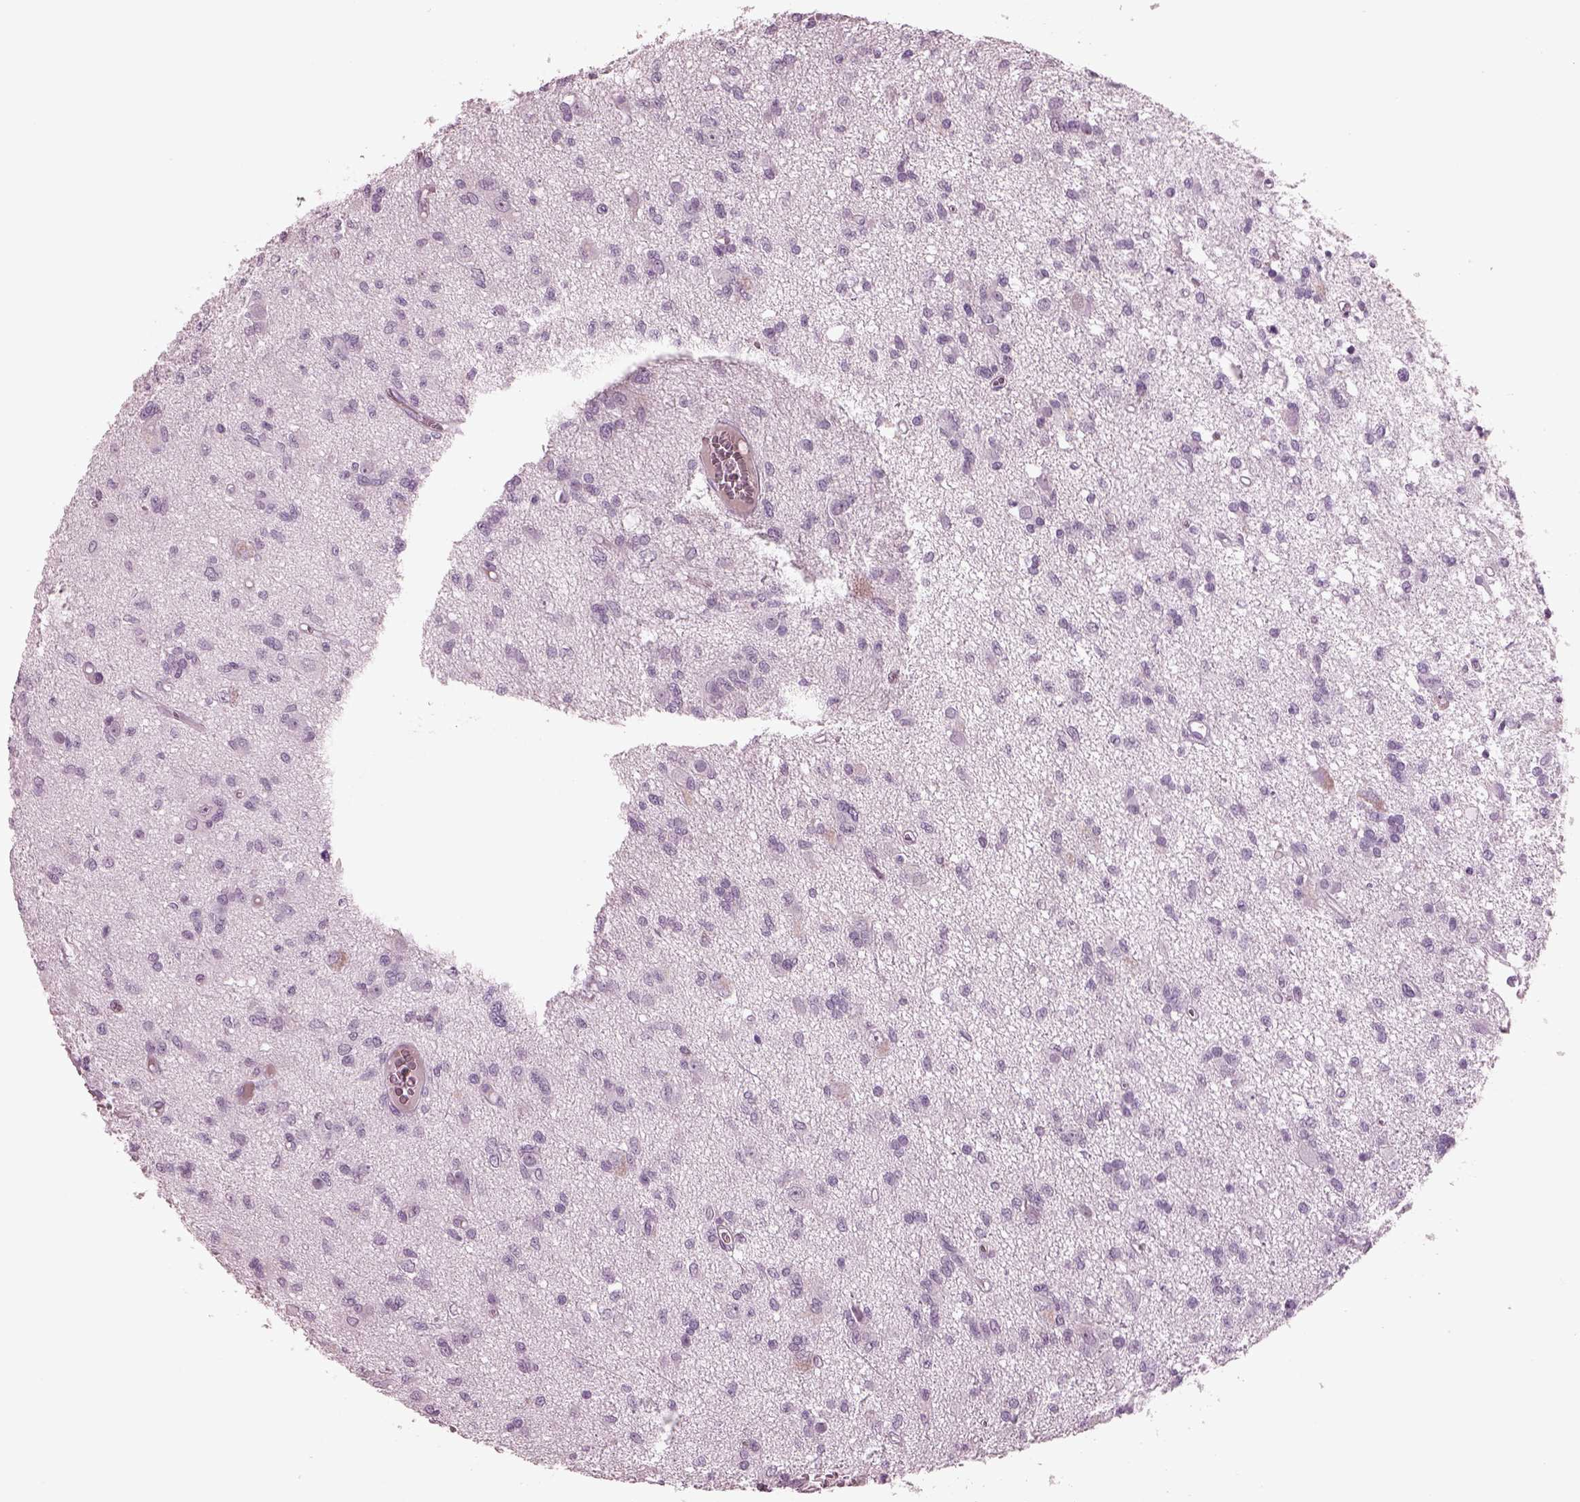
{"staining": {"intensity": "negative", "quantity": "none", "location": "none"}, "tissue": "glioma", "cell_type": "Tumor cells", "image_type": "cancer", "snomed": [{"axis": "morphology", "description": "Glioma, malignant, Low grade"}, {"axis": "topography", "description": "Brain"}], "caption": "This micrograph is of glioma stained with immunohistochemistry (IHC) to label a protein in brown with the nuclei are counter-stained blue. There is no positivity in tumor cells. (DAB immunohistochemistry (IHC), high magnification).", "gene": "CYLC1", "patient": {"sex": "male", "age": 64}}